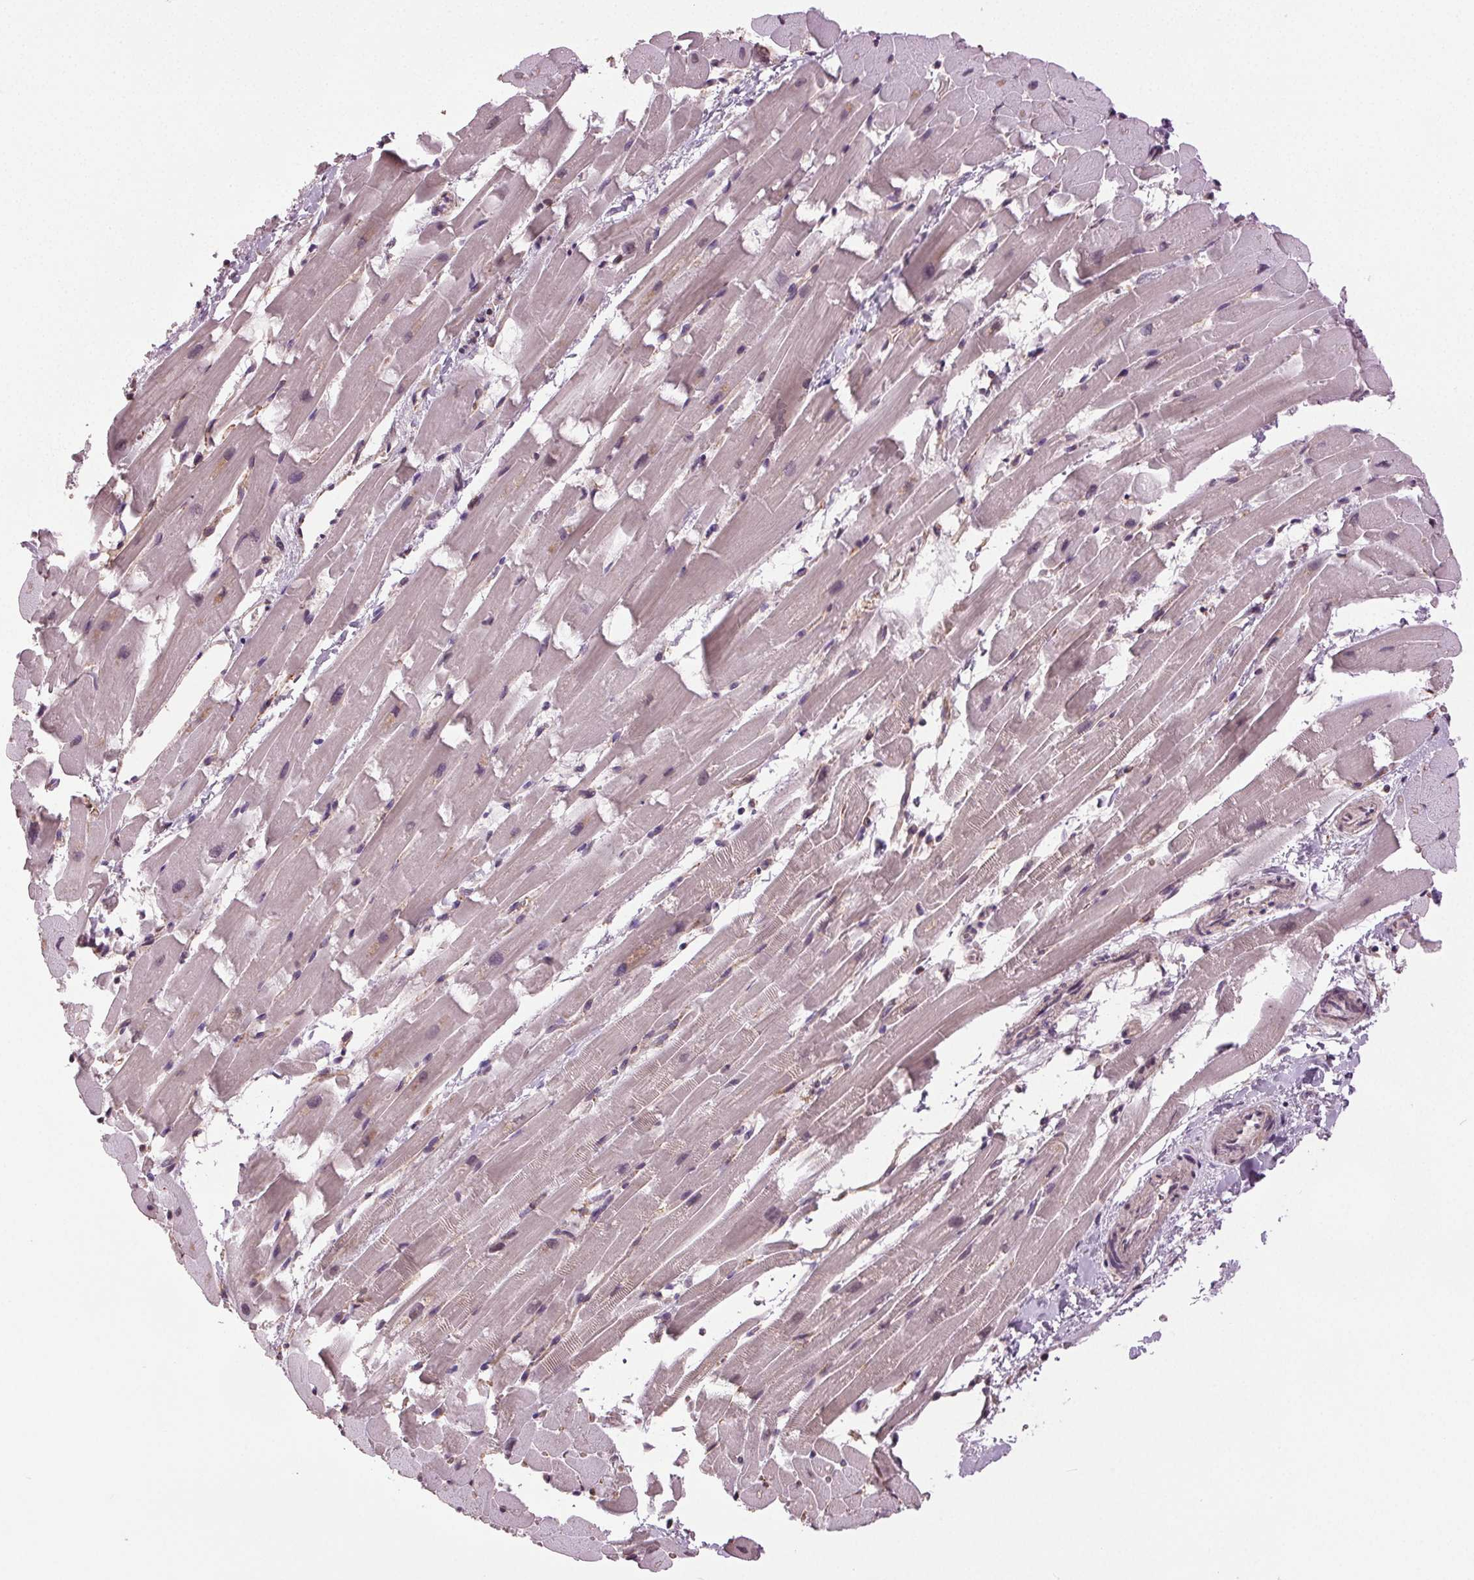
{"staining": {"intensity": "weak", "quantity": "25%-75%", "location": "cytoplasmic/membranous"}, "tissue": "heart muscle", "cell_type": "Cardiomyocytes", "image_type": "normal", "snomed": [{"axis": "morphology", "description": "Normal tissue, NOS"}, {"axis": "topography", "description": "Heart"}], "caption": "The immunohistochemical stain highlights weak cytoplasmic/membranous staining in cardiomyocytes of benign heart muscle.", "gene": "BSDC1", "patient": {"sex": "male", "age": 37}}